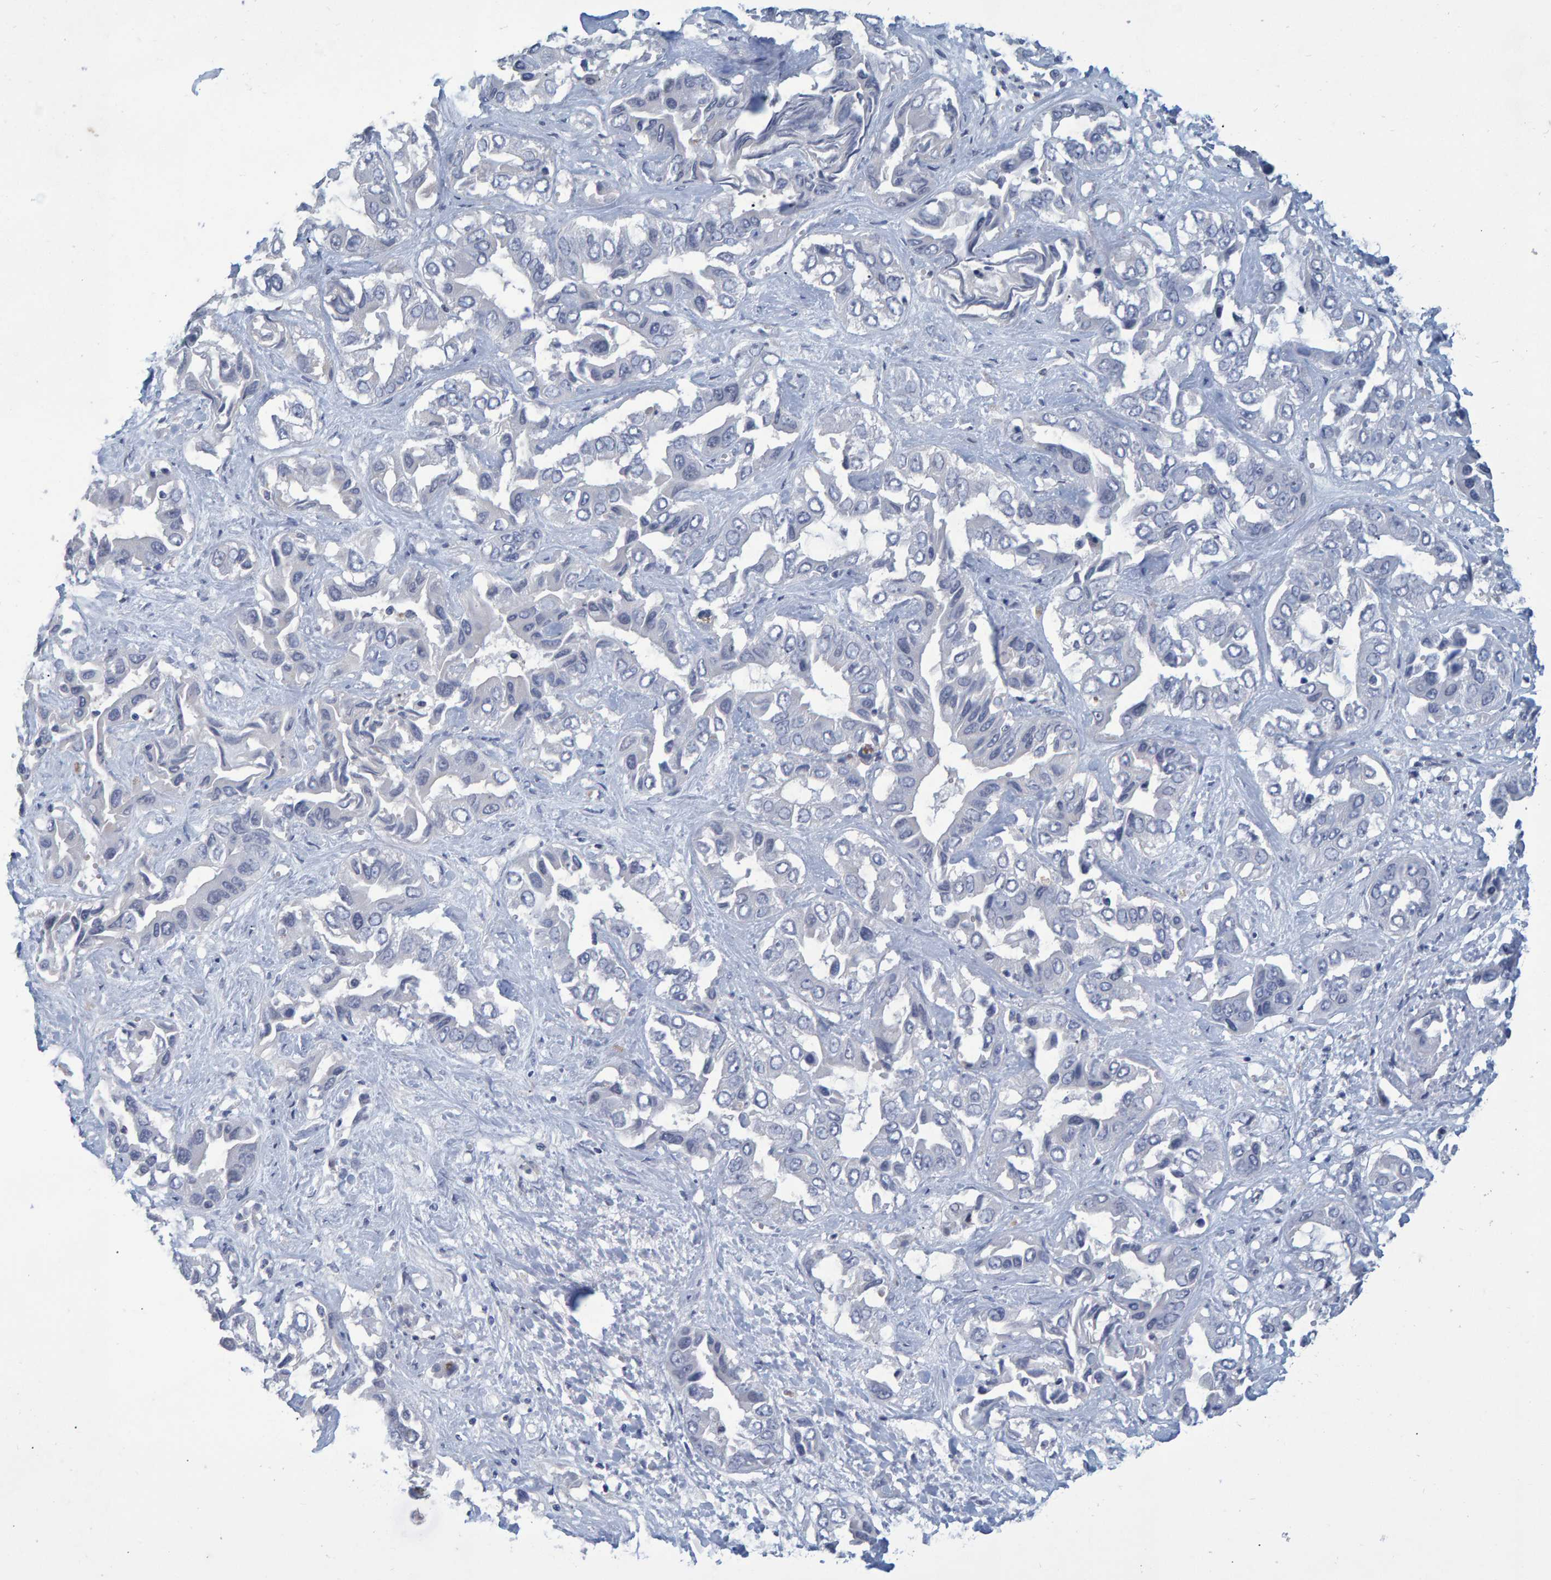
{"staining": {"intensity": "negative", "quantity": "none", "location": "none"}, "tissue": "liver cancer", "cell_type": "Tumor cells", "image_type": "cancer", "snomed": [{"axis": "morphology", "description": "Cholangiocarcinoma"}, {"axis": "topography", "description": "Liver"}], "caption": "High magnification brightfield microscopy of liver cancer (cholangiocarcinoma) stained with DAB (brown) and counterstained with hematoxylin (blue): tumor cells show no significant positivity.", "gene": "QKI", "patient": {"sex": "female", "age": 52}}